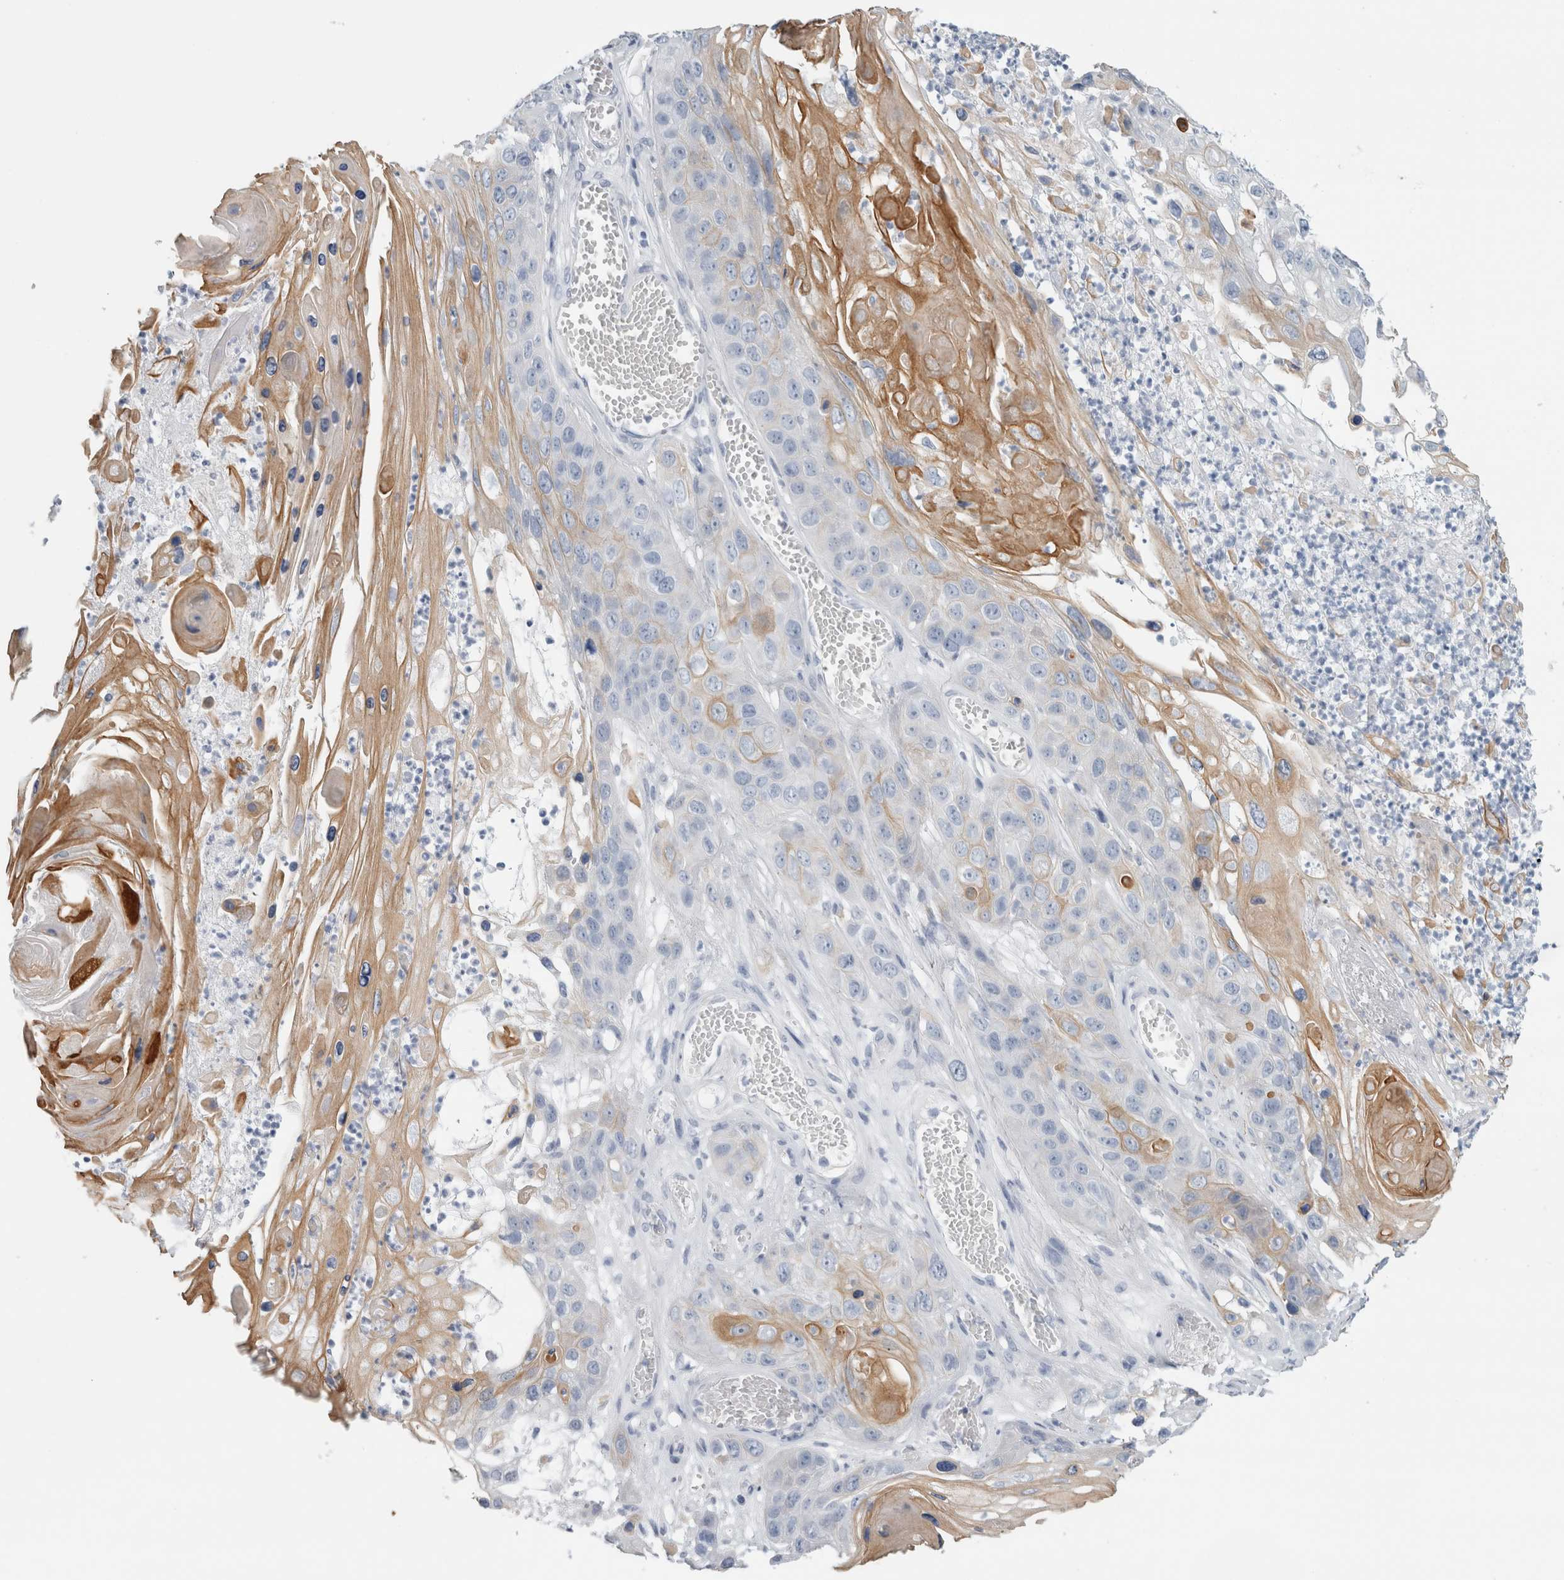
{"staining": {"intensity": "moderate", "quantity": "25%-75%", "location": "cytoplasmic/membranous"}, "tissue": "skin cancer", "cell_type": "Tumor cells", "image_type": "cancer", "snomed": [{"axis": "morphology", "description": "Squamous cell carcinoma, NOS"}, {"axis": "topography", "description": "Skin"}], "caption": "Immunohistochemistry image of neoplastic tissue: human skin cancer stained using immunohistochemistry (IHC) shows medium levels of moderate protein expression localized specifically in the cytoplasmic/membranous of tumor cells, appearing as a cytoplasmic/membranous brown color.", "gene": "RPH3AL", "patient": {"sex": "male", "age": 55}}